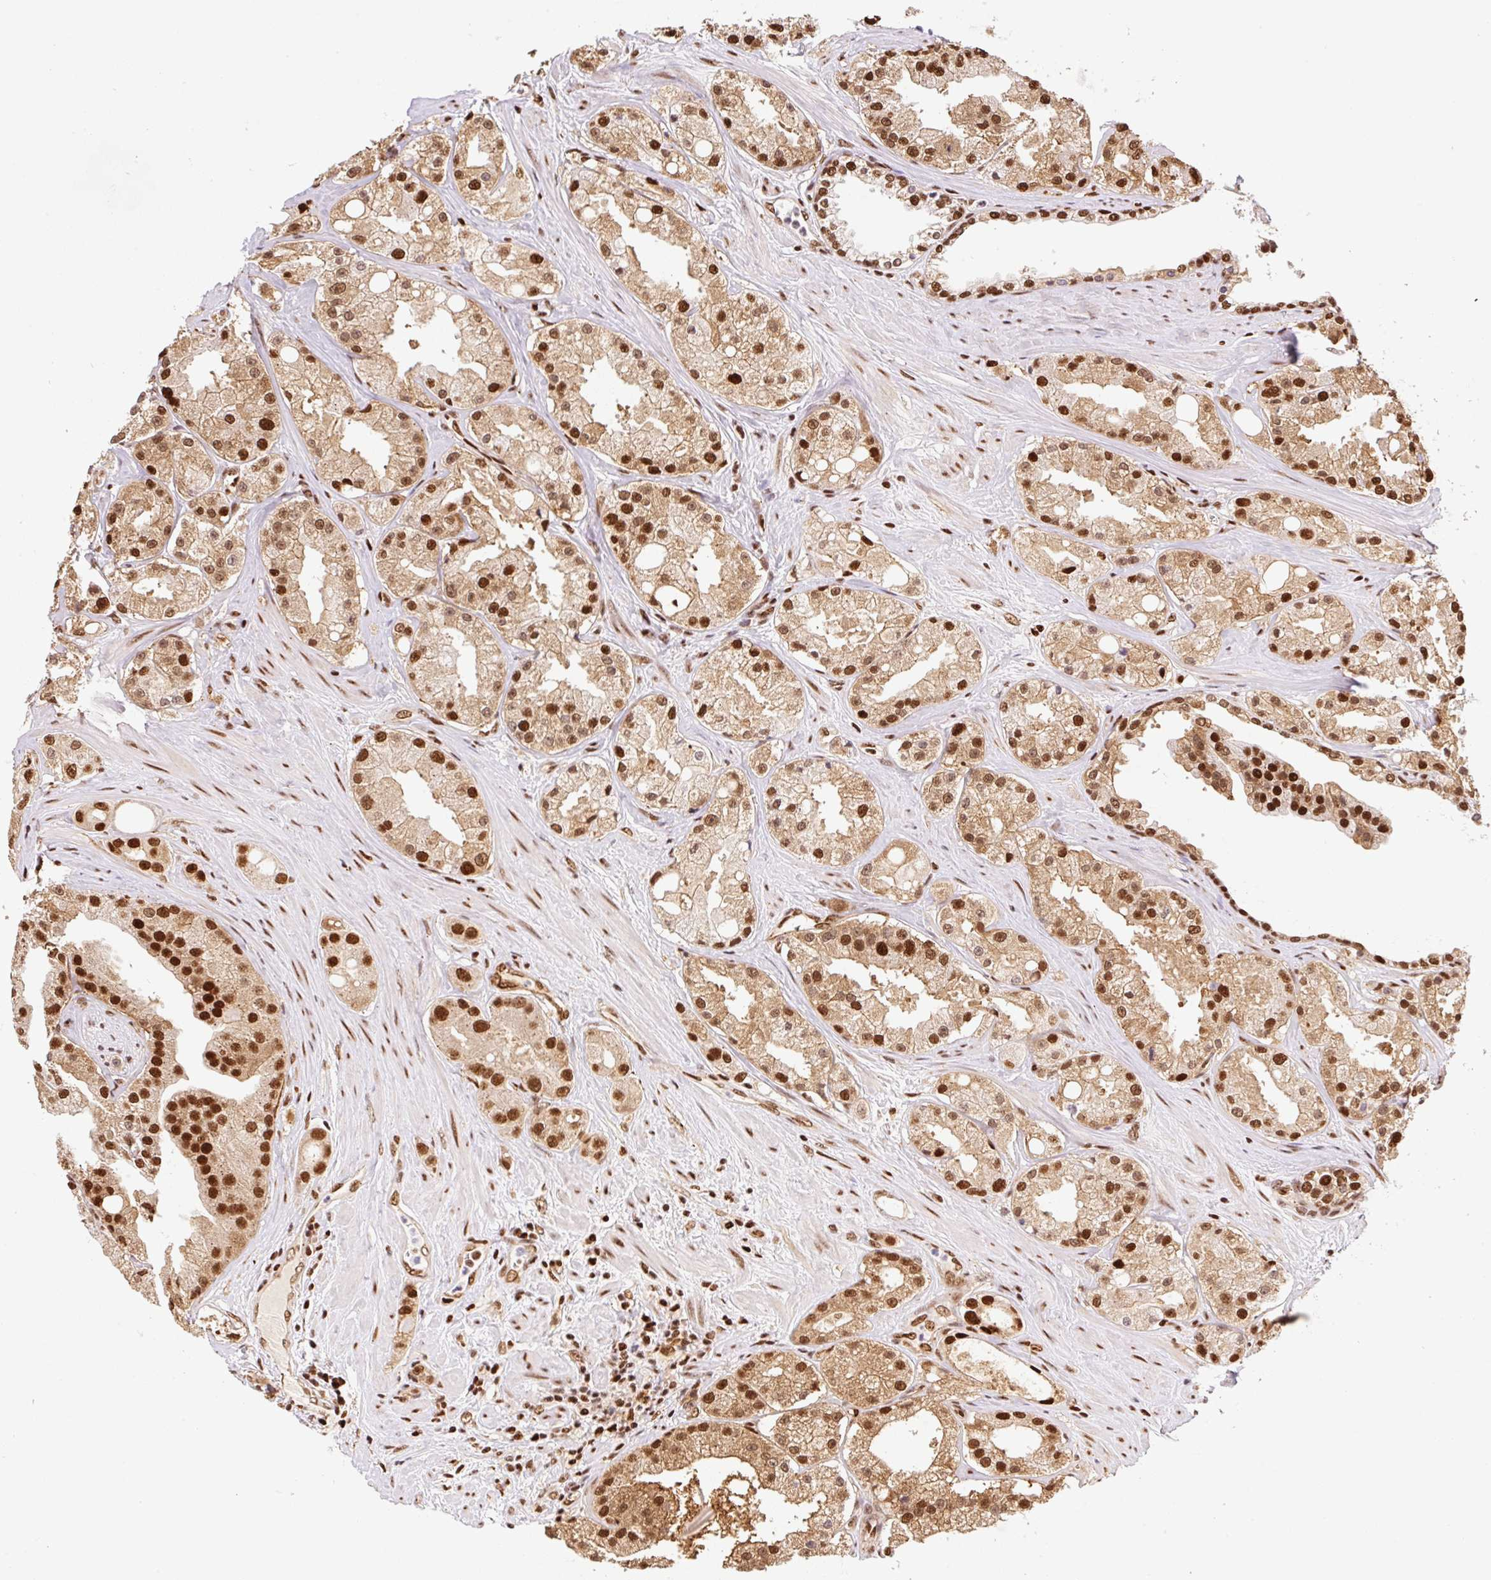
{"staining": {"intensity": "strong", "quantity": "25%-75%", "location": "cytoplasmic/membranous,nuclear"}, "tissue": "prostate cancer", "cell_type": "Tumor cells", "image_type": "cancer", "snomed": [{"axis": "morphology", "description": "Adenocarcinoma, High grade"}, {"axis": "topography", "description": "Prostate"}], "caption": "The histopathology image reveals a brown stain indicating the presence of a protein in the cytoplasmic/membranous and nuclear of tumor cells in prostate cancer.", "gene": "GPR139", "patient": {"sex": "male", "age": 66}}